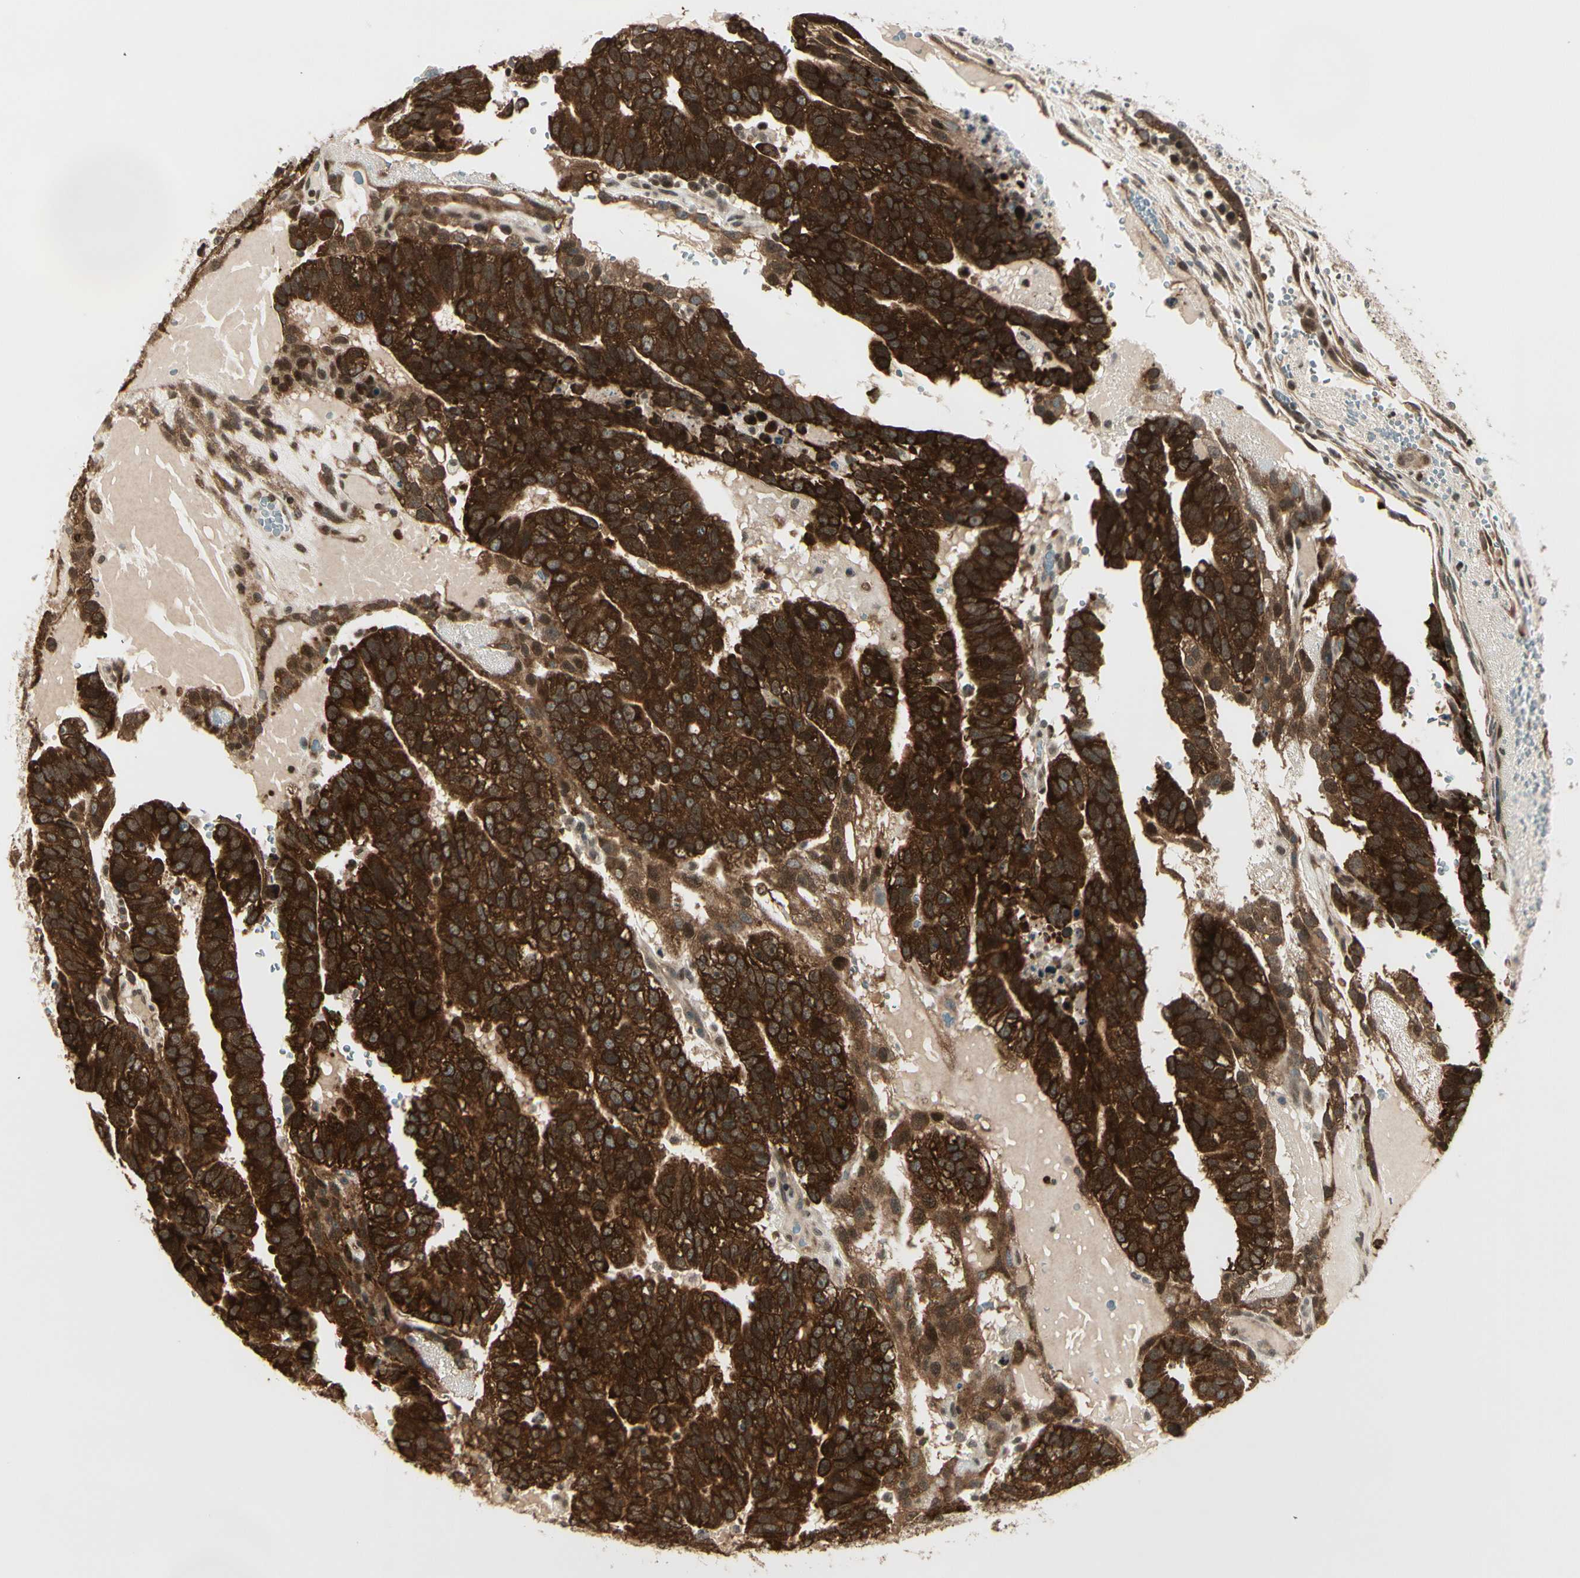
{"staining": {"intensity": "strong", "quantity": ">75%", "location": "cytoplasmic/membranous"}, "tissue": "testis cancer", "cell_type": "Tumor cells", "image_type": "cancer", "snomed": [{"axis": "morphology", "description": "Seminoma, NOS"}, {"axis": "morphology", "description": "Carcinoma, Embryonal, NOS"}, {"axis": "topography", "description": "Testis"}], "caption": "Protein staining of testis cancer tissue shows strong cytoplasmic/membranous expression in approximately >75% of tumor cells.", "gene": "SMN2", "patient": {"sex": "male", "age": 52}}